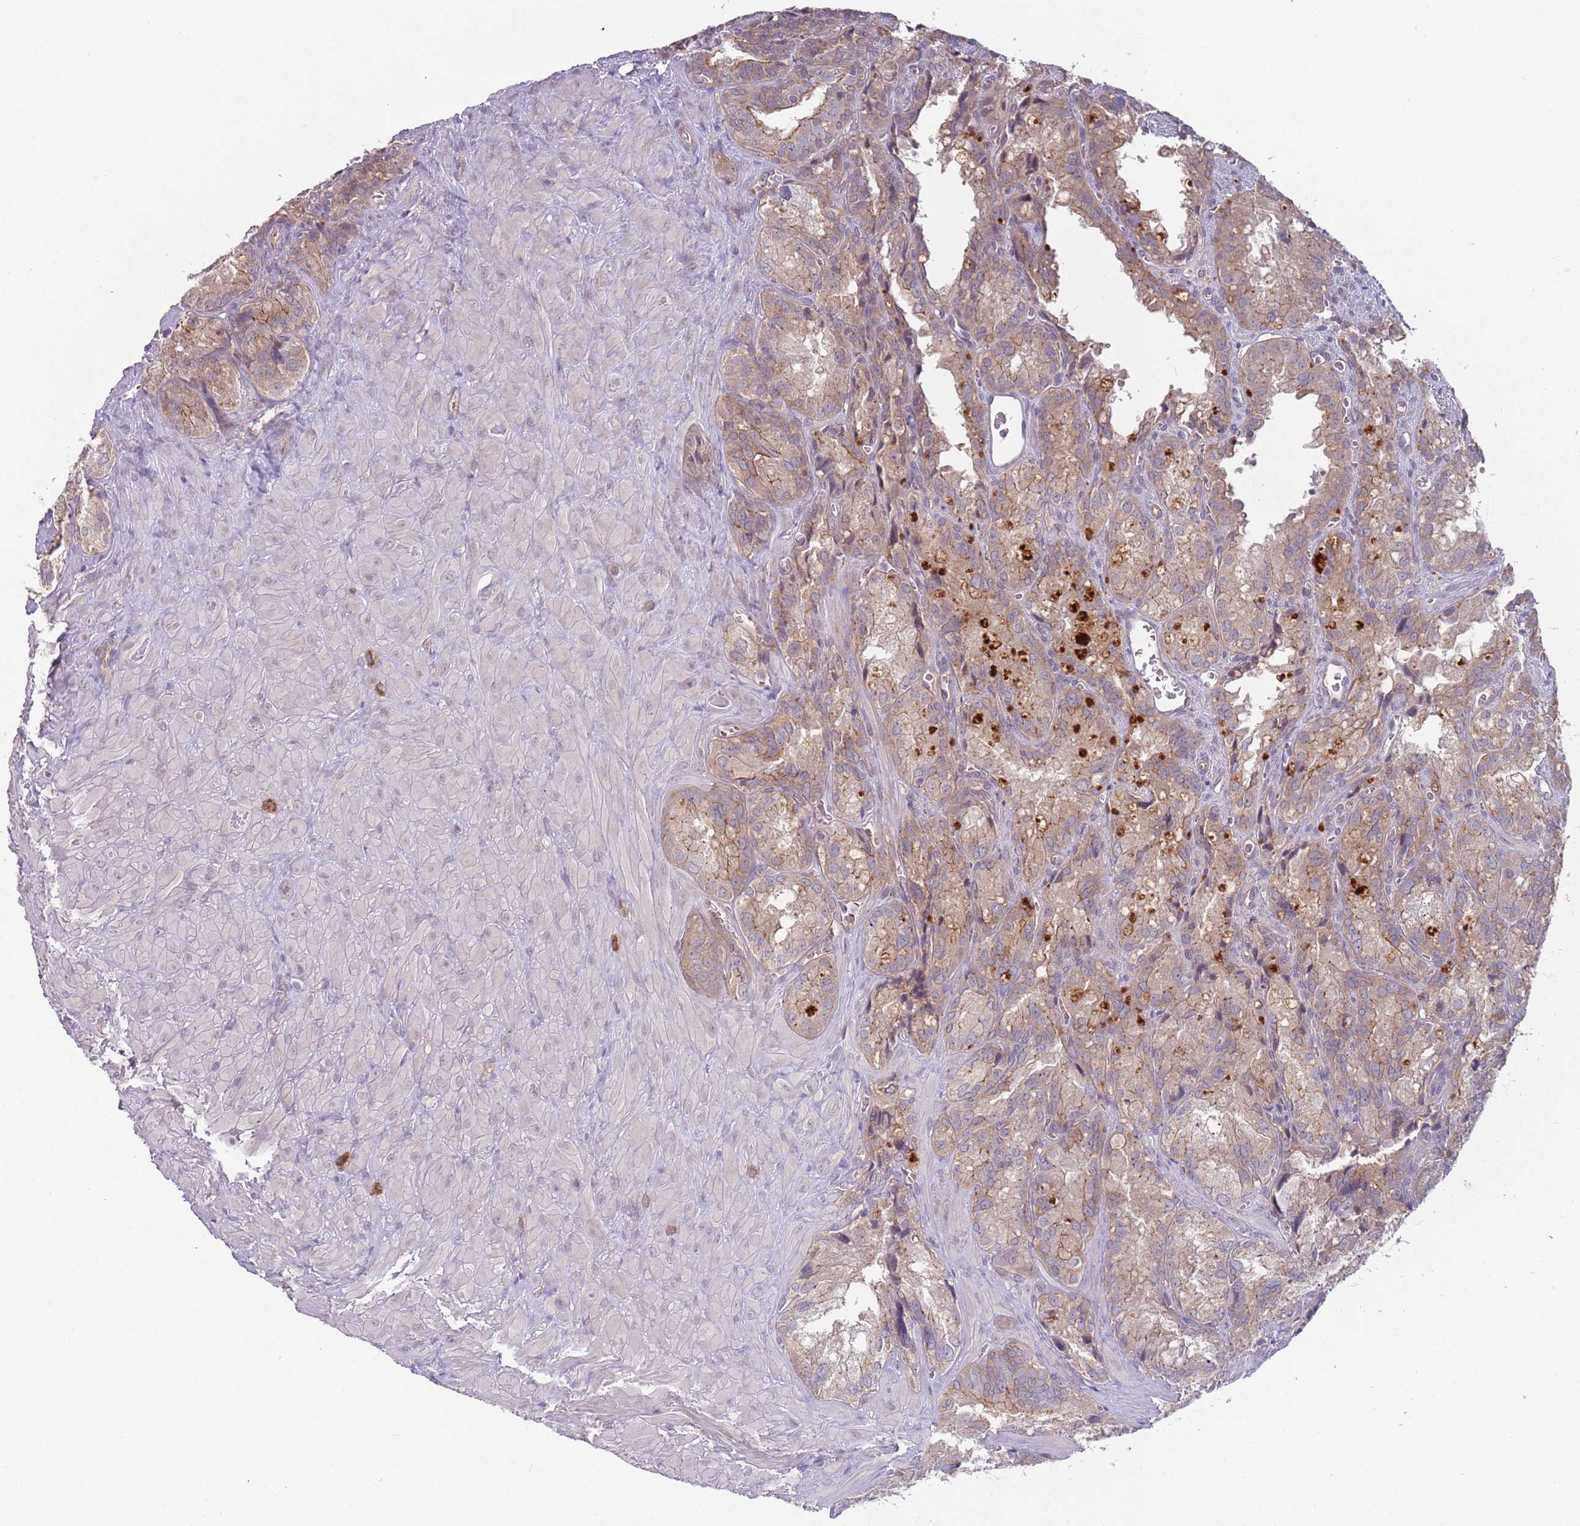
{"staining": {"intensity": "moderate", "quantity": ">75%", "location": "cytoplasmic/membranous"}, "tissue": "seminal vesicle", "cell_type": "Glandular cells", "image_type": "normal", "snomed": [{"axis": "morphology", "description": "Normal tissue, NOS"}, {"axis": "topography", "description": "Seminal veicle"}], "caption": "A brown stain shows moderate cytoplasmic/membranous expression of a protein in glandular cells of benign seminal vesicle.", "gene": "SAV1", "patient": {"sex": "male", "age": 62}}